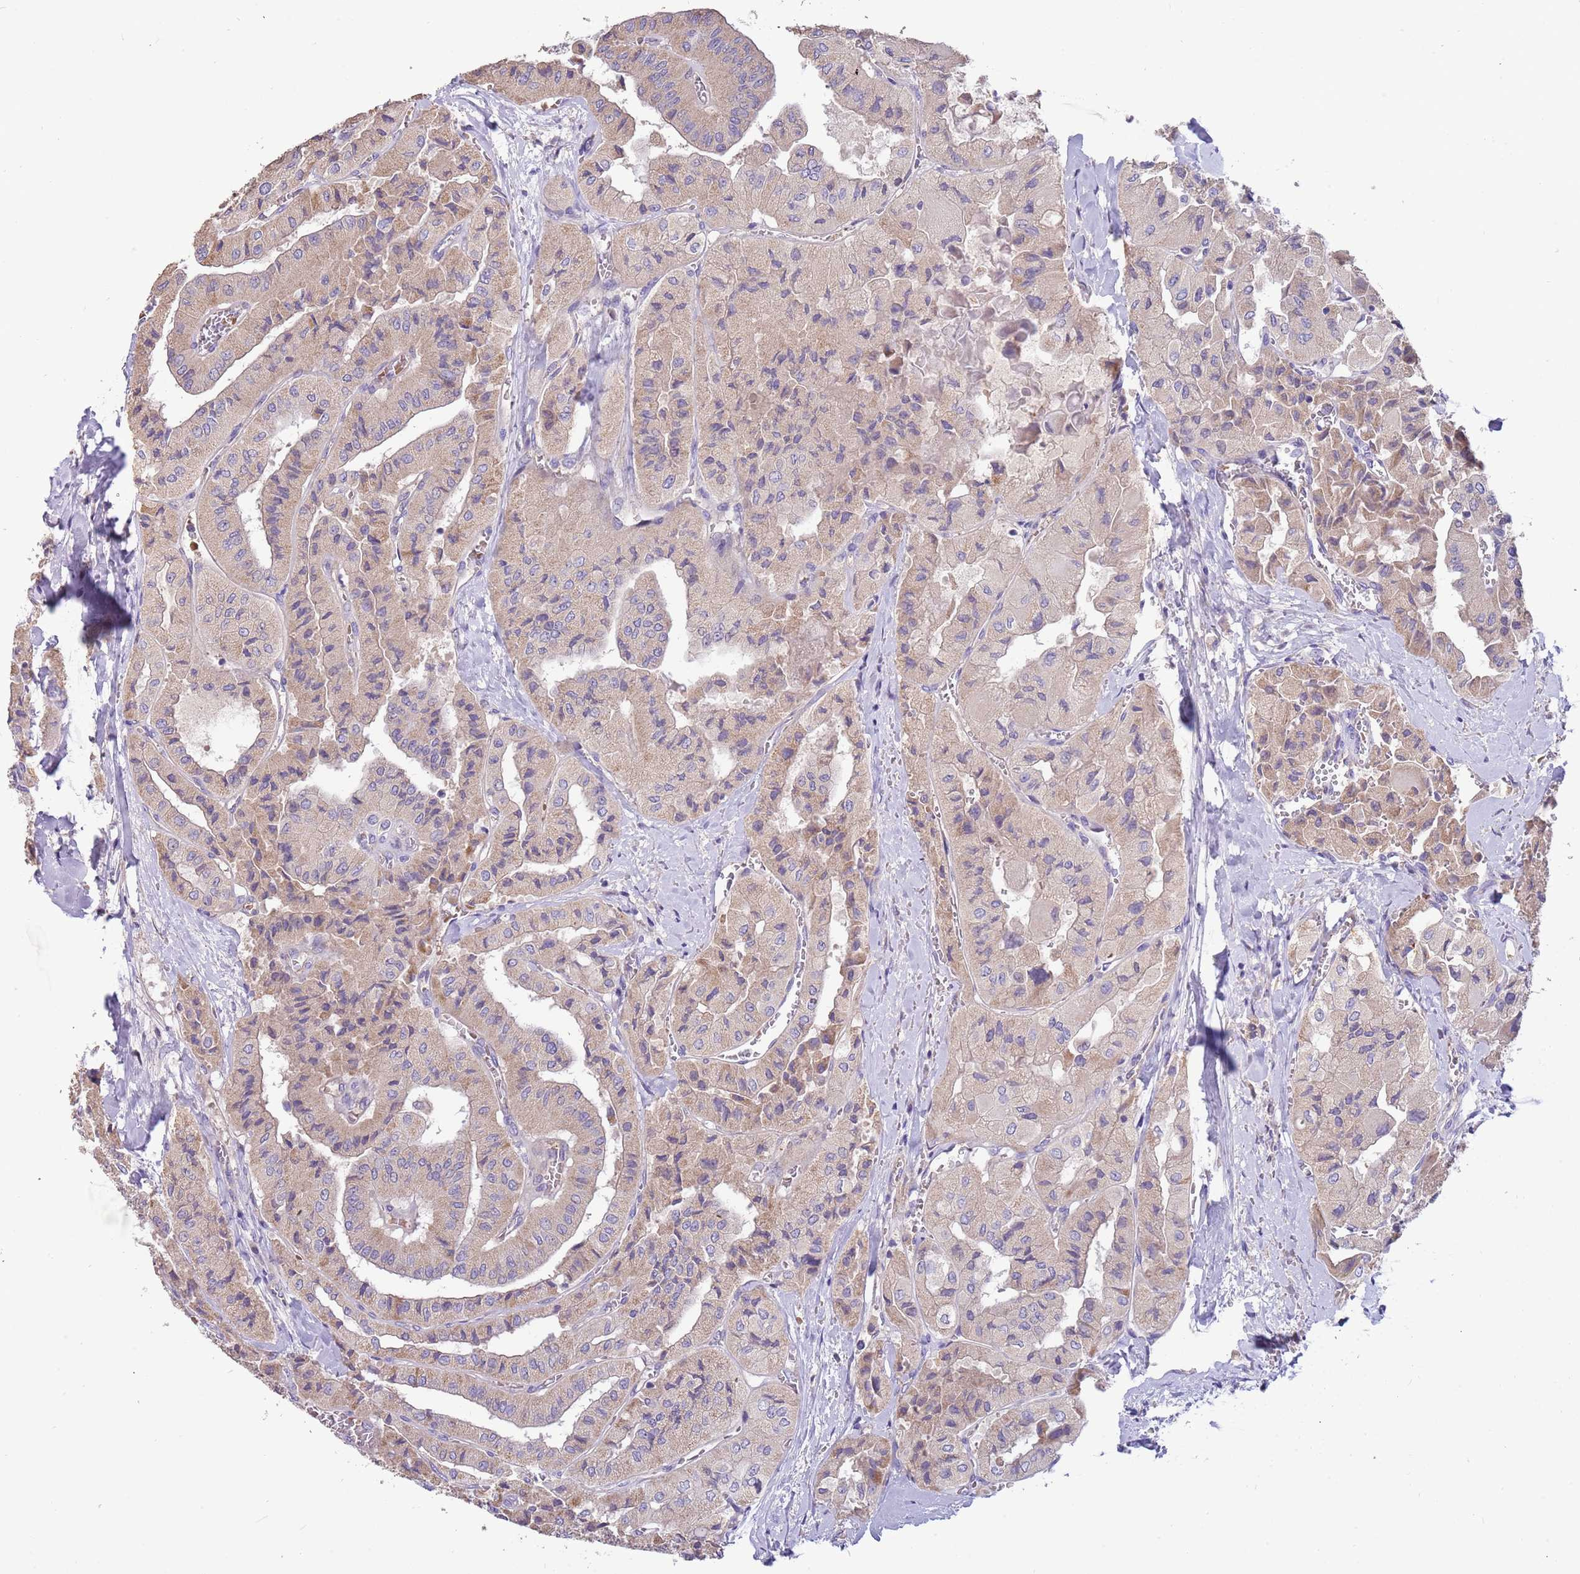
{"staining": {"intensity": "weak", "quantity": ">75%", "location": "cytoplasmic/membranous"}, "tissue": "thyroid cancer", "cell_type": "Tumor cells", "image_type": "cancer", "snomed": [{"axis": "morphology", "description": "Normal tissue, NOS"}, {"axis": "morphology", "description": "Papillary adenocarcinoma, NOS"}, {"axis": "topography", "description": "Thyroid gland"}], "caption": "The image shows staining of thyroid papillary adenocarcinoma, revealing weak cytoplasmic/membranous protein positivity (brown color) within tumor cells.", "gene": "TRMO", "patient": {"sex": "female", "age": 59}}